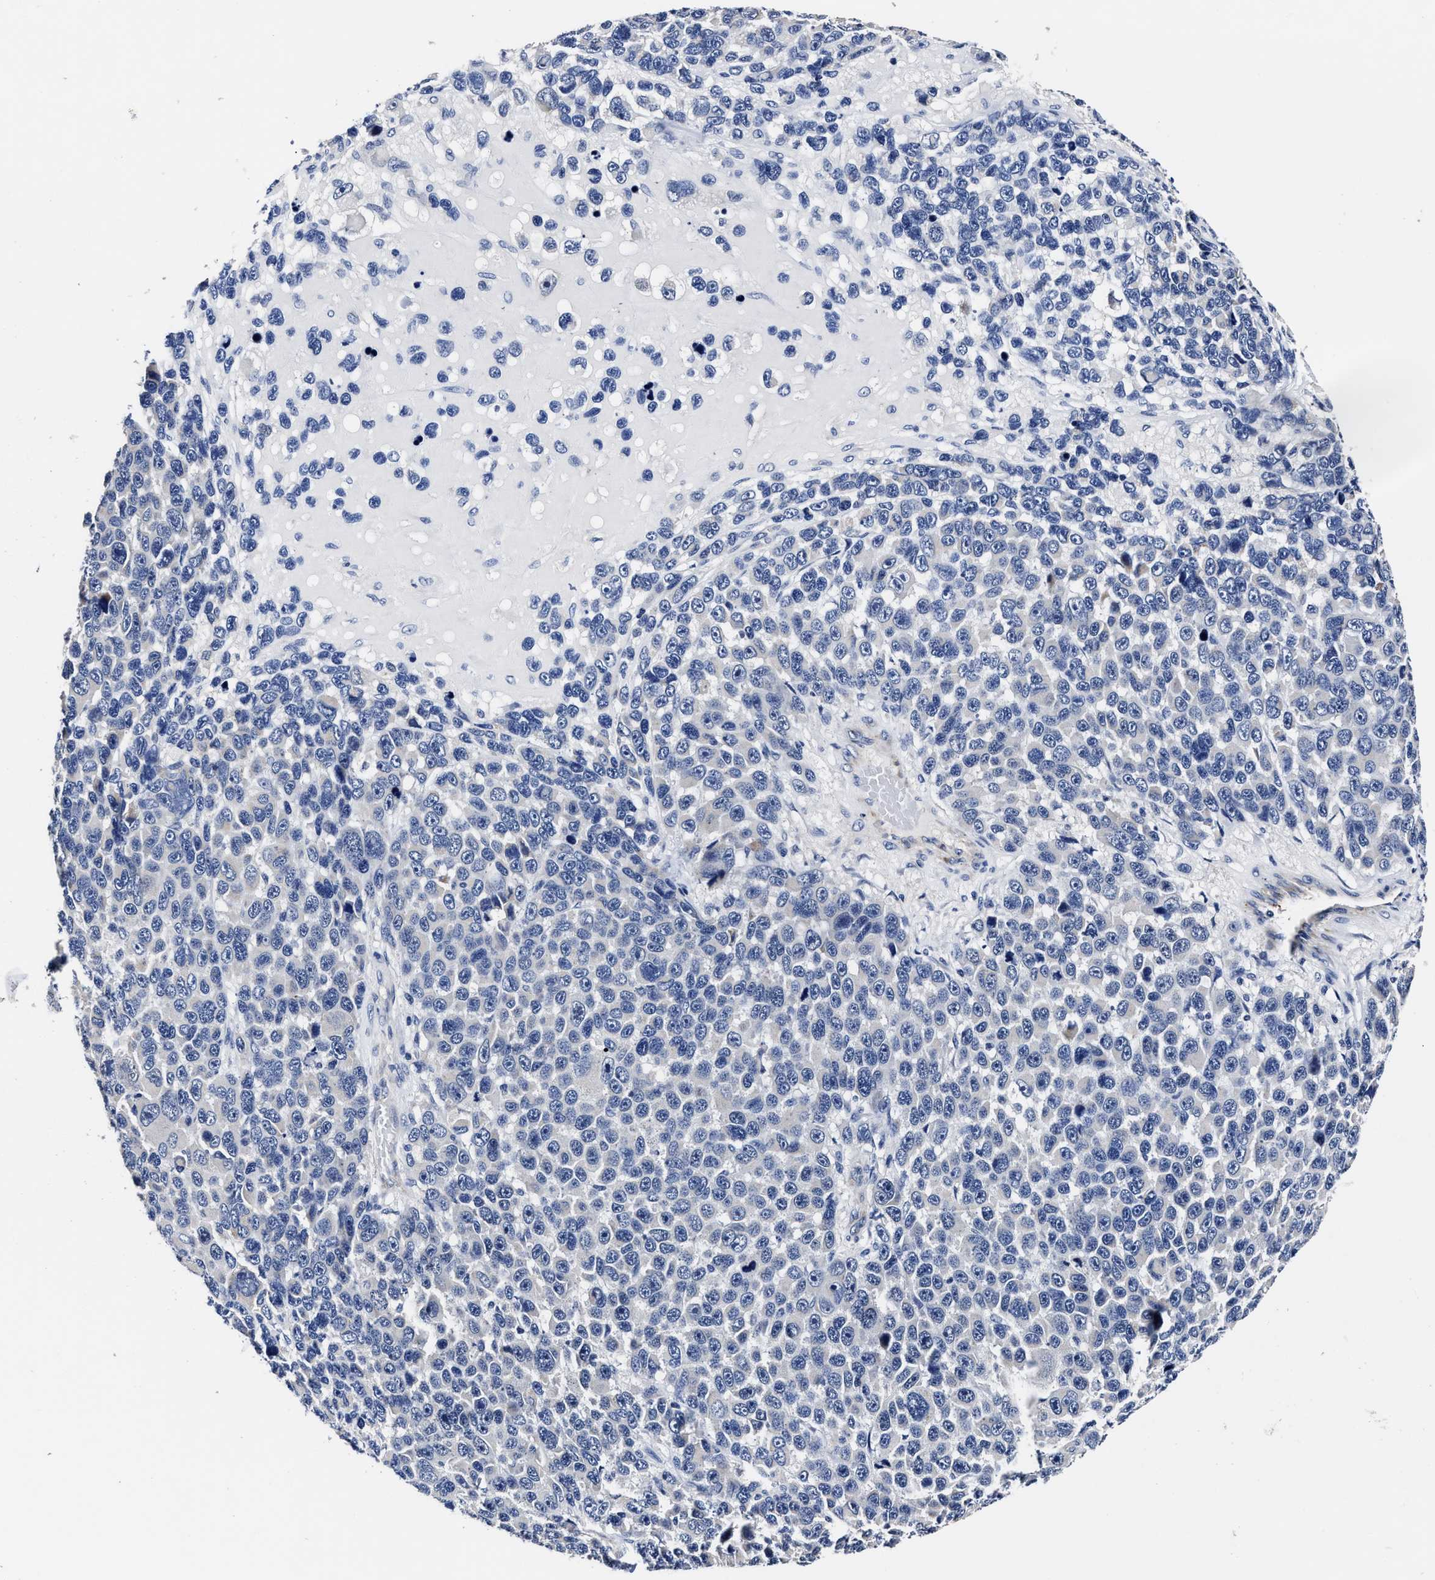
{"staining": {"intensity": "negative", "quantity": "none", "location": "none"}, "tissue": "melanoma", "cell_type": "Tumor cells", "image_type": "cancer", "snomed": [{"axis": "morphology", "description": "Malignant melanoma, NOS"}, {"axis": "topography", "description": "Skin"}], "caption": "Tumor cells show no significant protein staining in malignant melanoma.", "gene": "OLFML2A", "patient": {"sex": "male", "age": 53}}